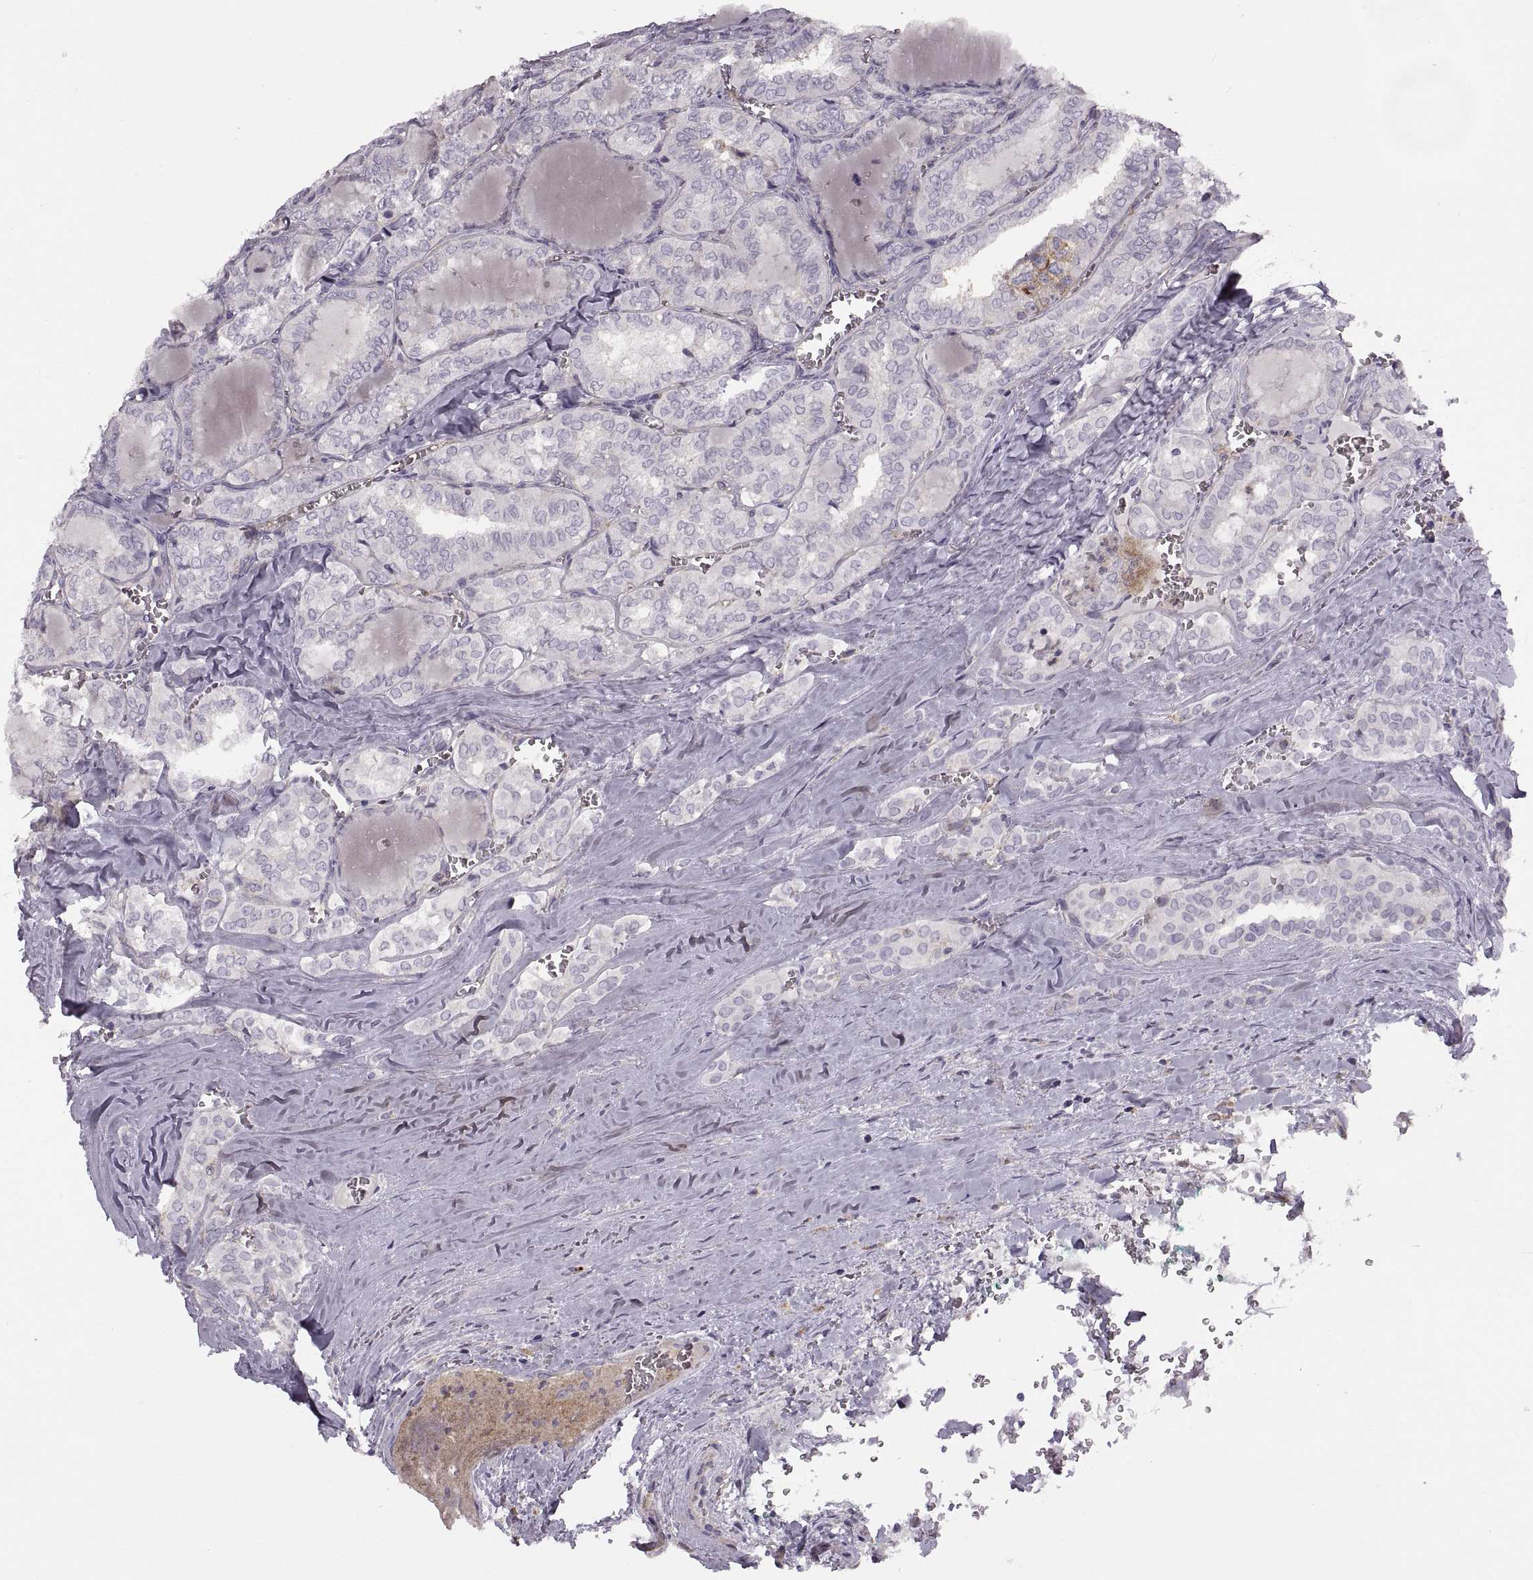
{"staining": {"intensity": "negative", "quantity": "none", "location": "none"}, "tissue": "thyroid cancer", "cell_type": "Tumor cells", "image_type": "cancer", "snomed": [{"axis": "morphology", "description": "Papillary adenocarcinoma, NOS"}, {"axis": "topography", "description": "Thyroid gland"}], "caption": "Tumor cells are negative for brown protein staining in thyroid papillary adenocarcinoma.", "gene": "RALB", "patient": {"sex": "female", "age": 41}}